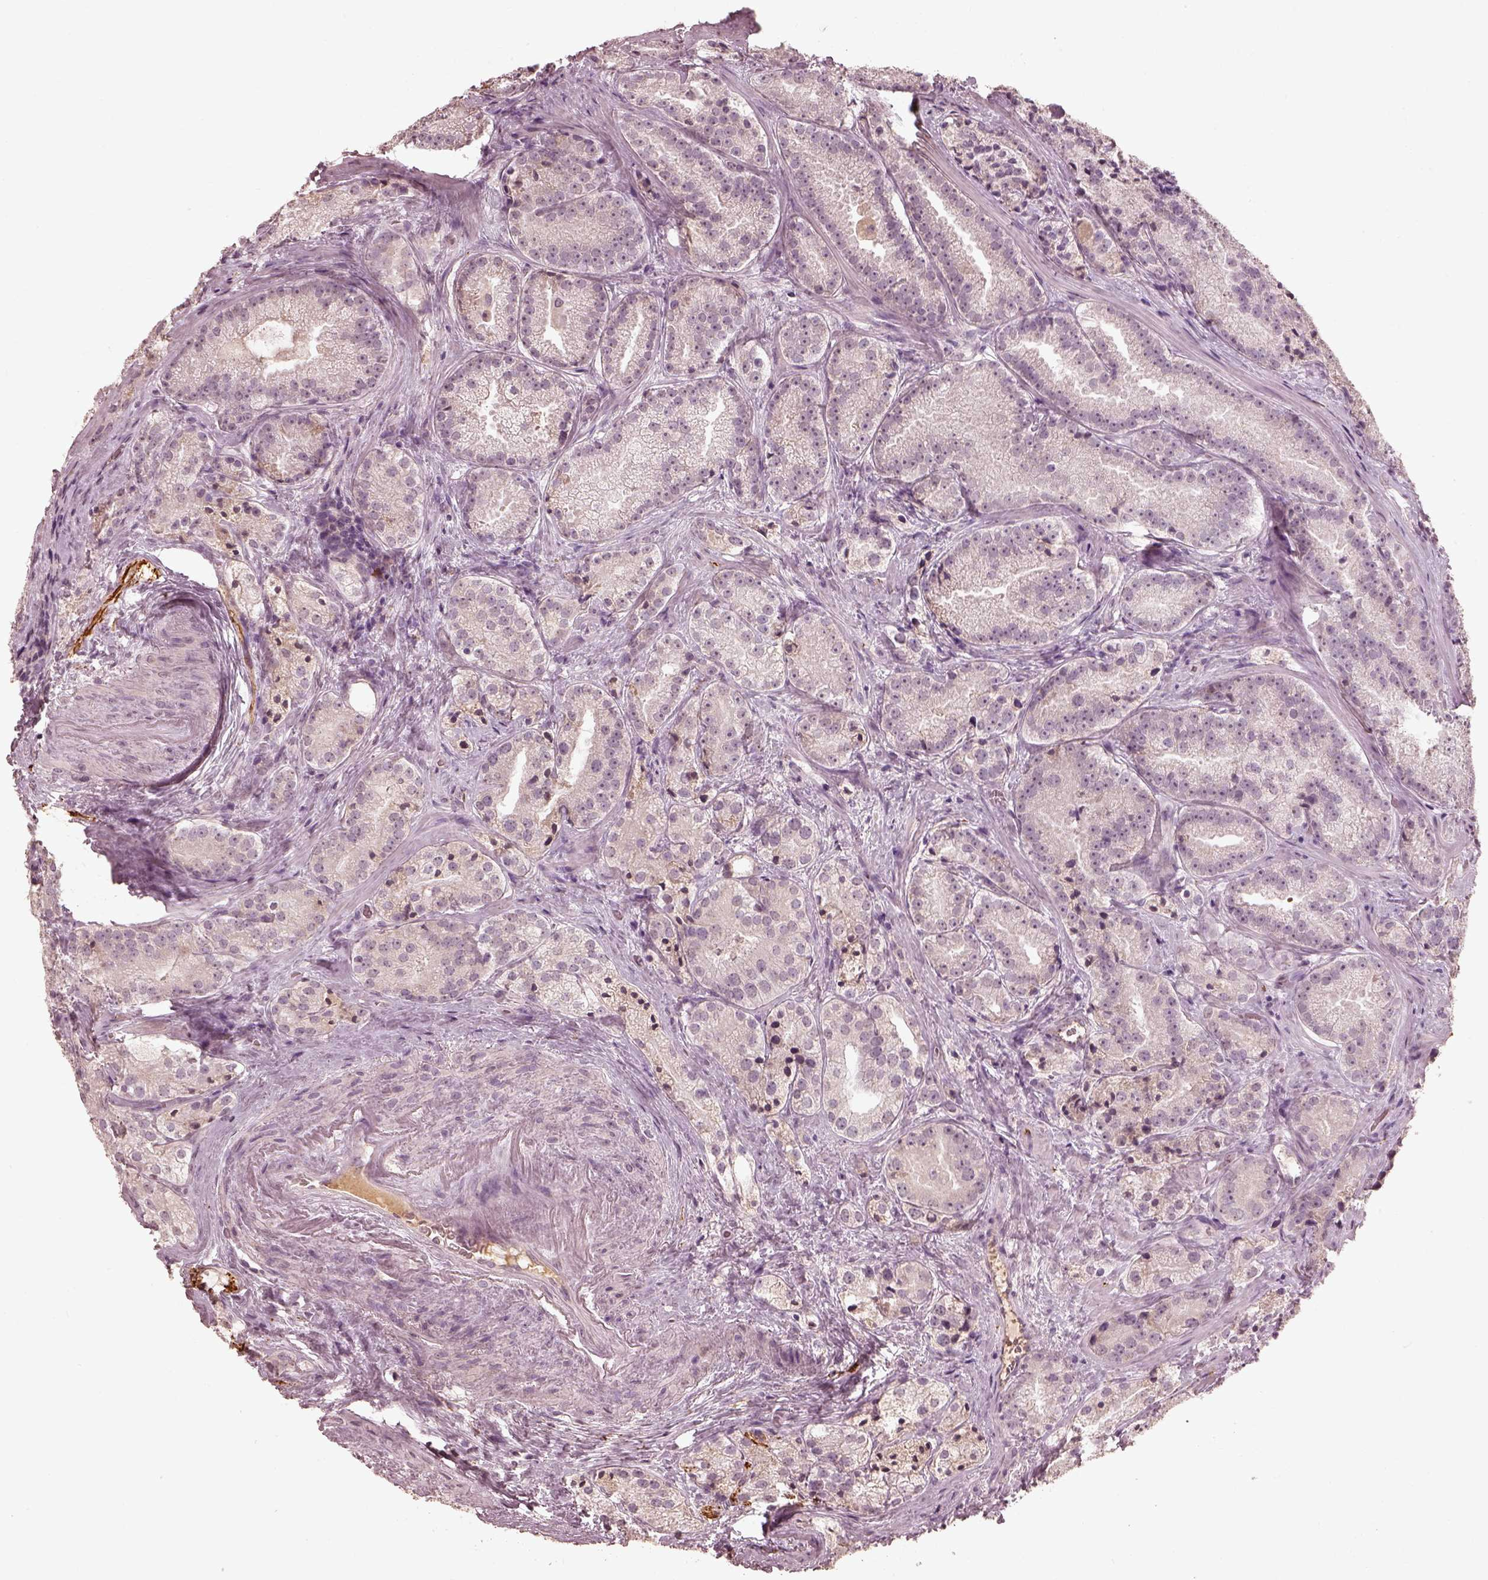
{"staining": {"intensity": "negative", "quantity": "none", "location": "none"}, "tissue": "prostate cancer", "cell_type": "Tumor cells", "image_type": "cancer", "snomed": [{"axis": "morphology", "description": "Adenocarcinoma, NOS"}, {"axis": "morphology", "description": "Adenocarcinoma, High grade"}, {"axis": "topography", "description": "Prostate"}], "caption": "This is an immunohistochemistry image of prostate adenocarcinoma. There is no expression in tumor cells.", "gene": "CALR3", "patient": {"sex": "male", "age": 64}}